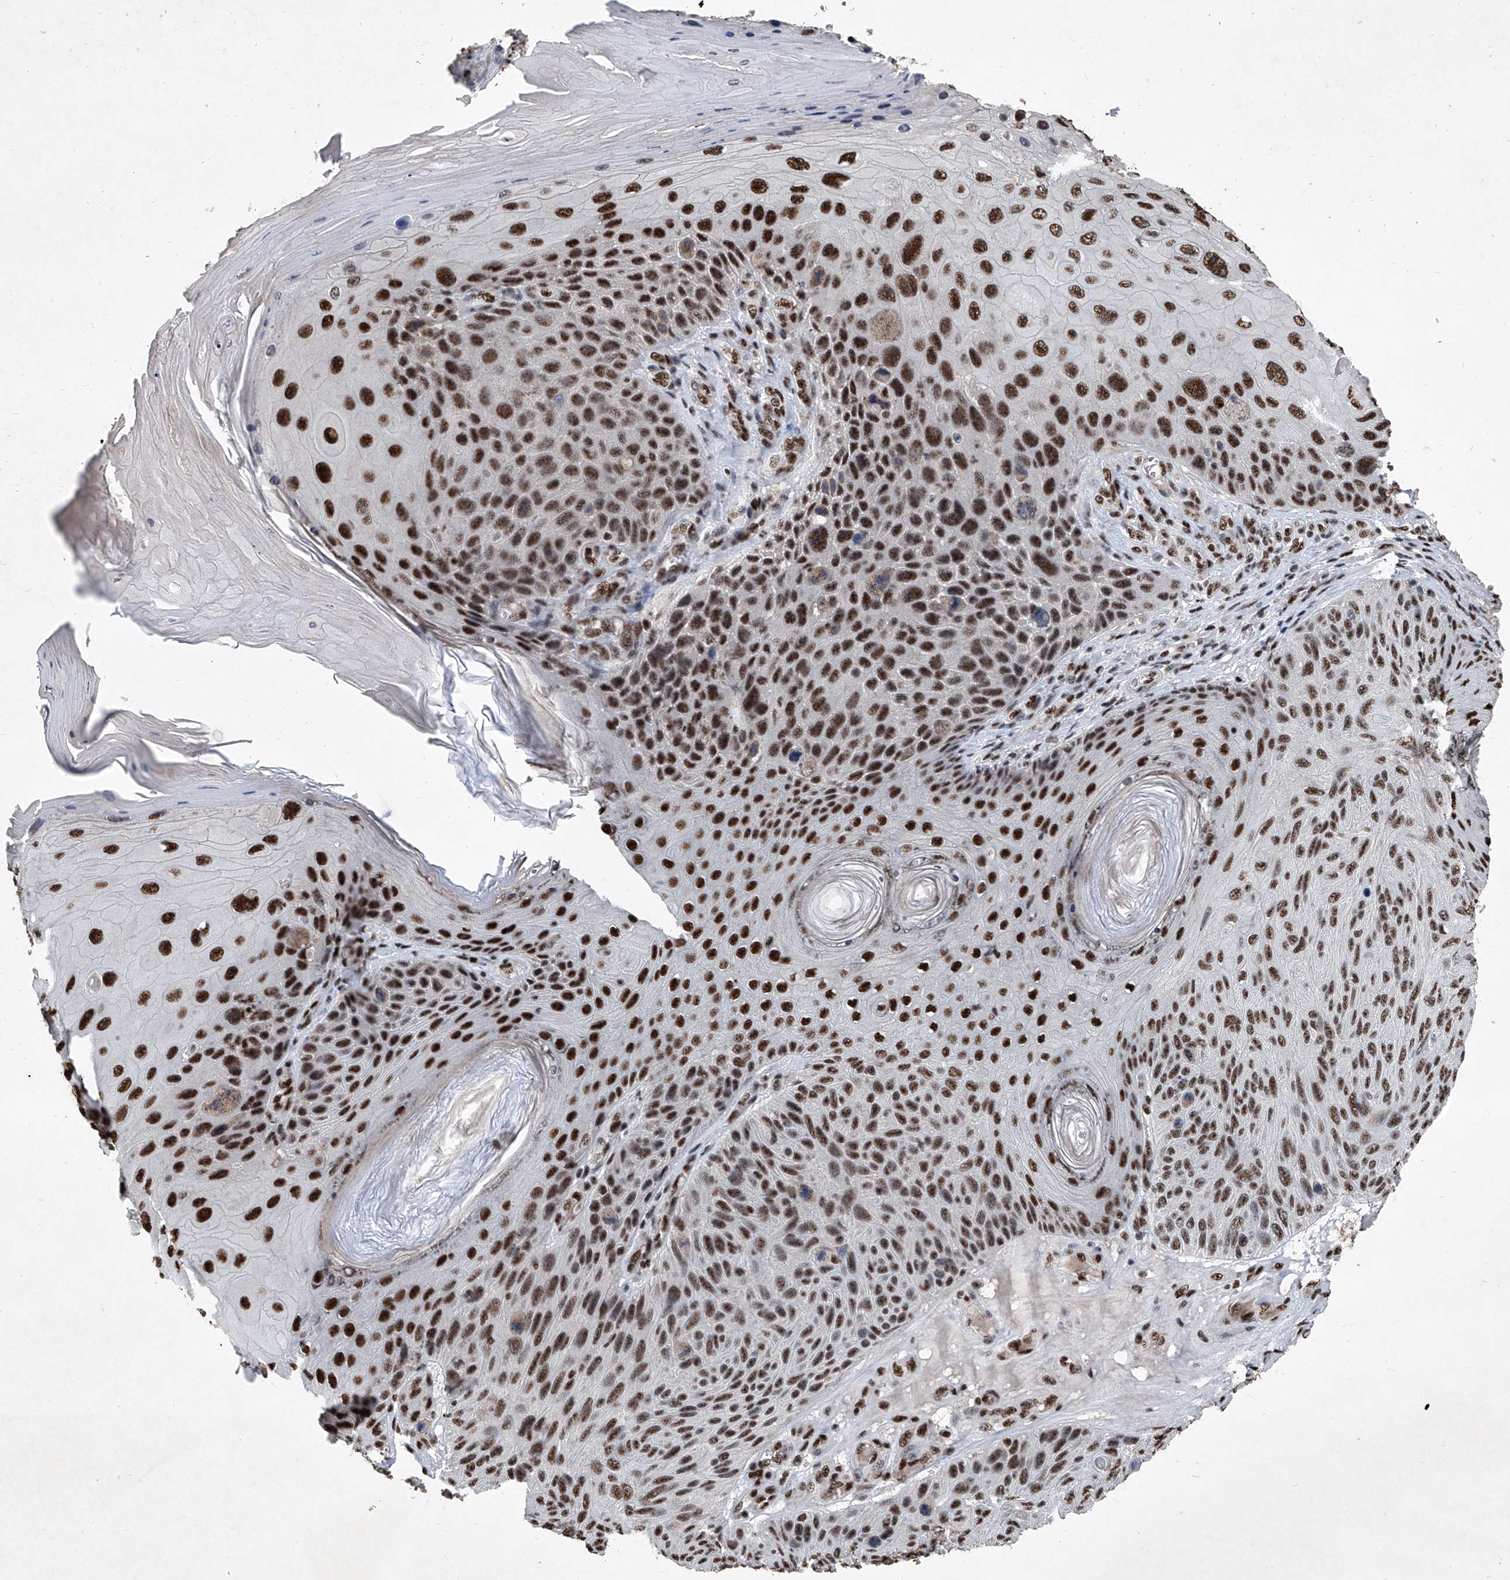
{"staining": {"intensity": "strong", "quantity": ">75%", "location": "nuclear"}, "tissue": "skin cancer", "cell_type": "Tumor cells", "image_type": "cancer", "snomed": [{"axis": "morphology", "description": "Squamous cell carcinoma, NOS"}, {"axis": "topography", "description": "Skin"}], "caption": "A brown stain labels strong nuclear positivity of a protein in skin cancer (squamous cell carcinoma) tumor cells.", "gene": "DDX39B", "patient": {"sex": "female", "age": 88}}